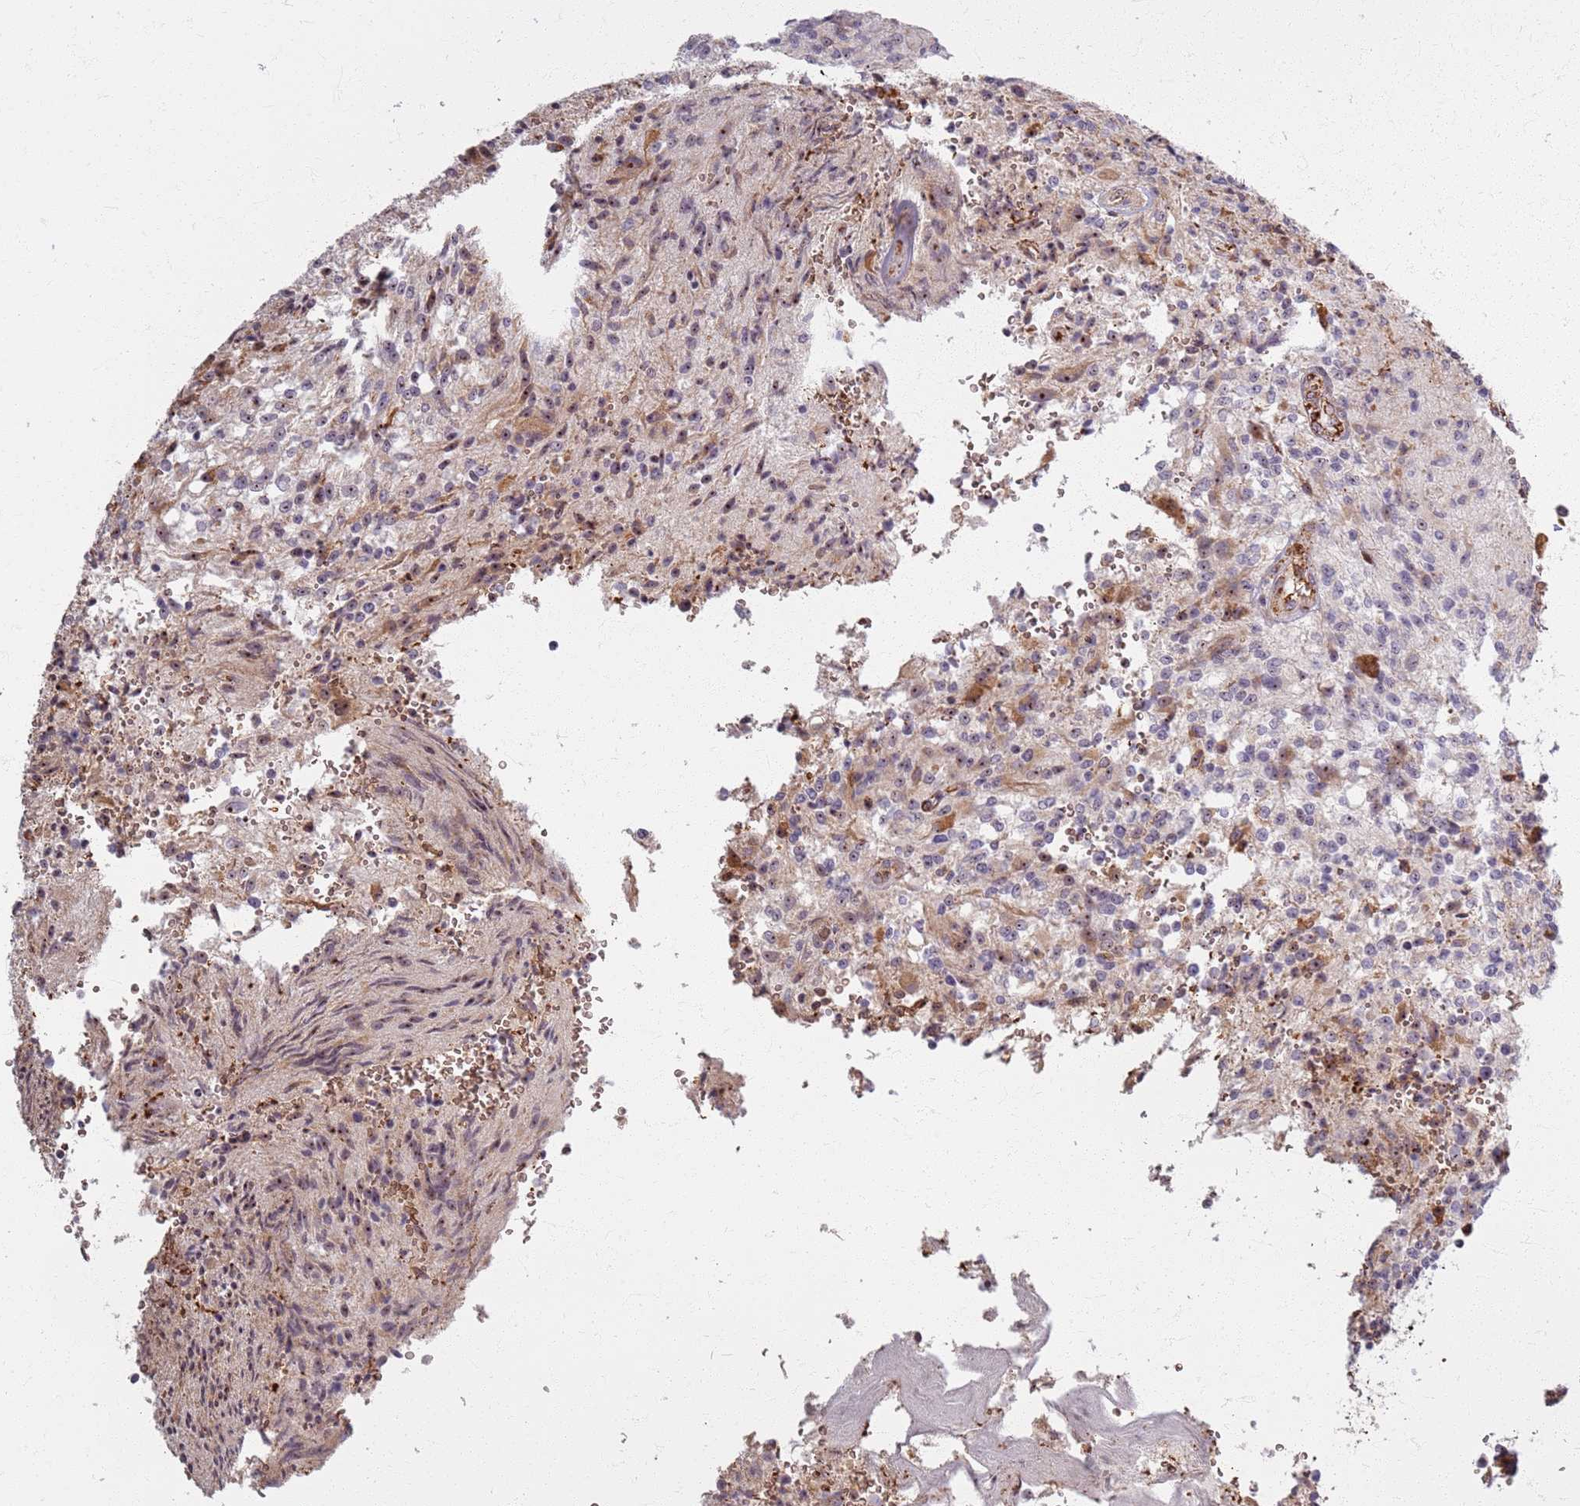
{"staining": {"intensity": "moderate", "quantity": "<25%", "location": "cytoplasmic/membranous,nuclear"}, "tissue": "glioma", "cell_type": "Tumor cells", "image_type": "cancer", "snomed": [{"axis": "morphology", "description": "Normal tissue, NOS"}, {"axis": "morphology", "description": "Glioma, malignant, High grade"}, {"axis": "topography", "description": "Cerebral cortex"}], "caption": "Tumor cells show moderate cytoplasmic/membranous and nuclear positivity in about <25% of cells in malignant glioma (high-grade).", "gene": "KRI1", "patient": {"sex": "male", "age": 56}}